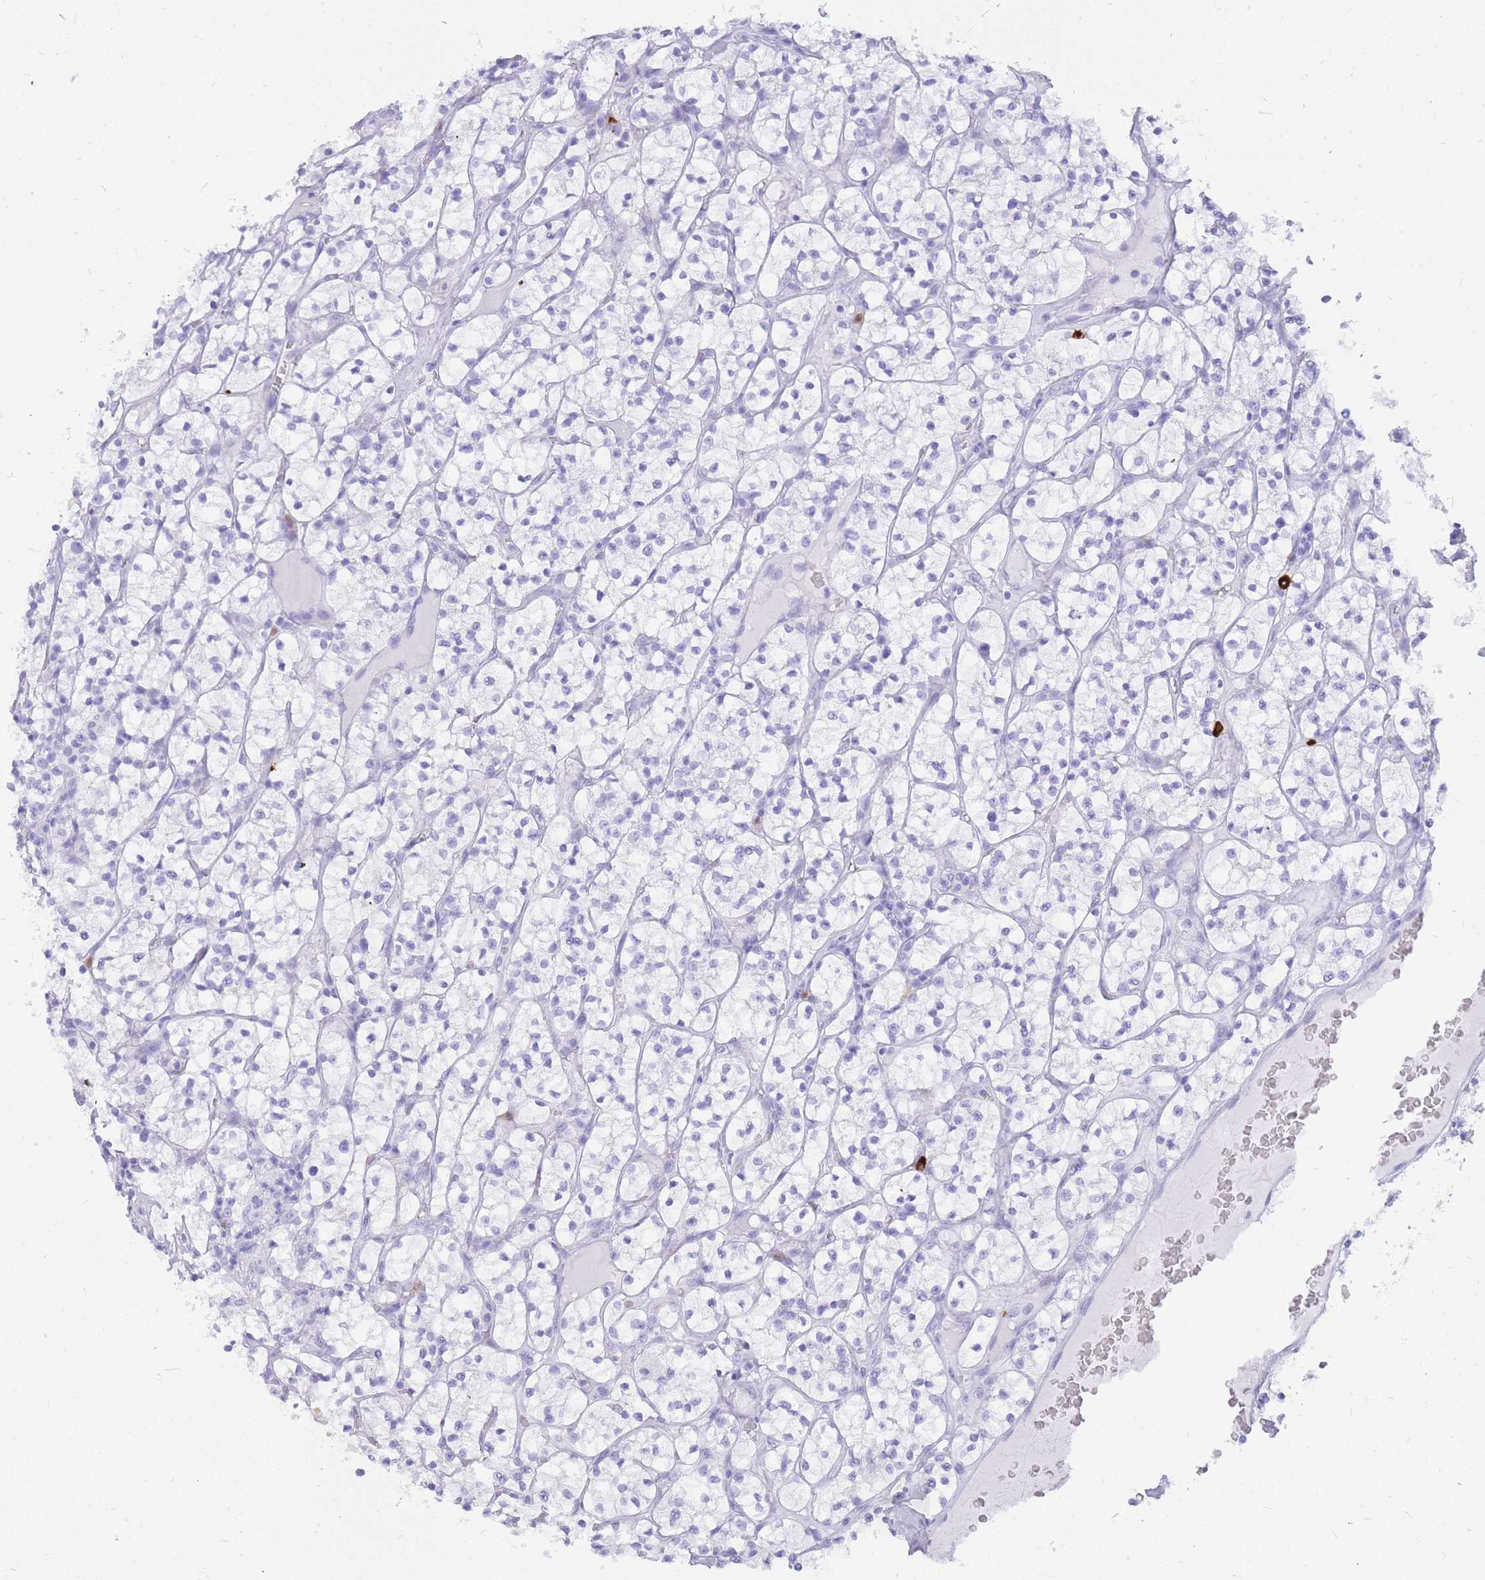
{"staining": {"intensity": "negative", "quantity": "none", "location": "none"}, "tissue": "renal cancer", "cell_type": "Tumor cells", "image_type": "cancer", "snomed": [{"axis": "morphology", "description": "Adenocarcinoma, NOS"}, {"axis": "topography", "description": "Kidney"}], "caption": "High magnification brightfield microscopy of adenocarcinoma (renal) stained with DAB (brown) and counterstained with hematoxylin (blue): tumor cells show no significant expression.", "gene": "HERC1", "patient": {"sex": "female", "age": 64}}